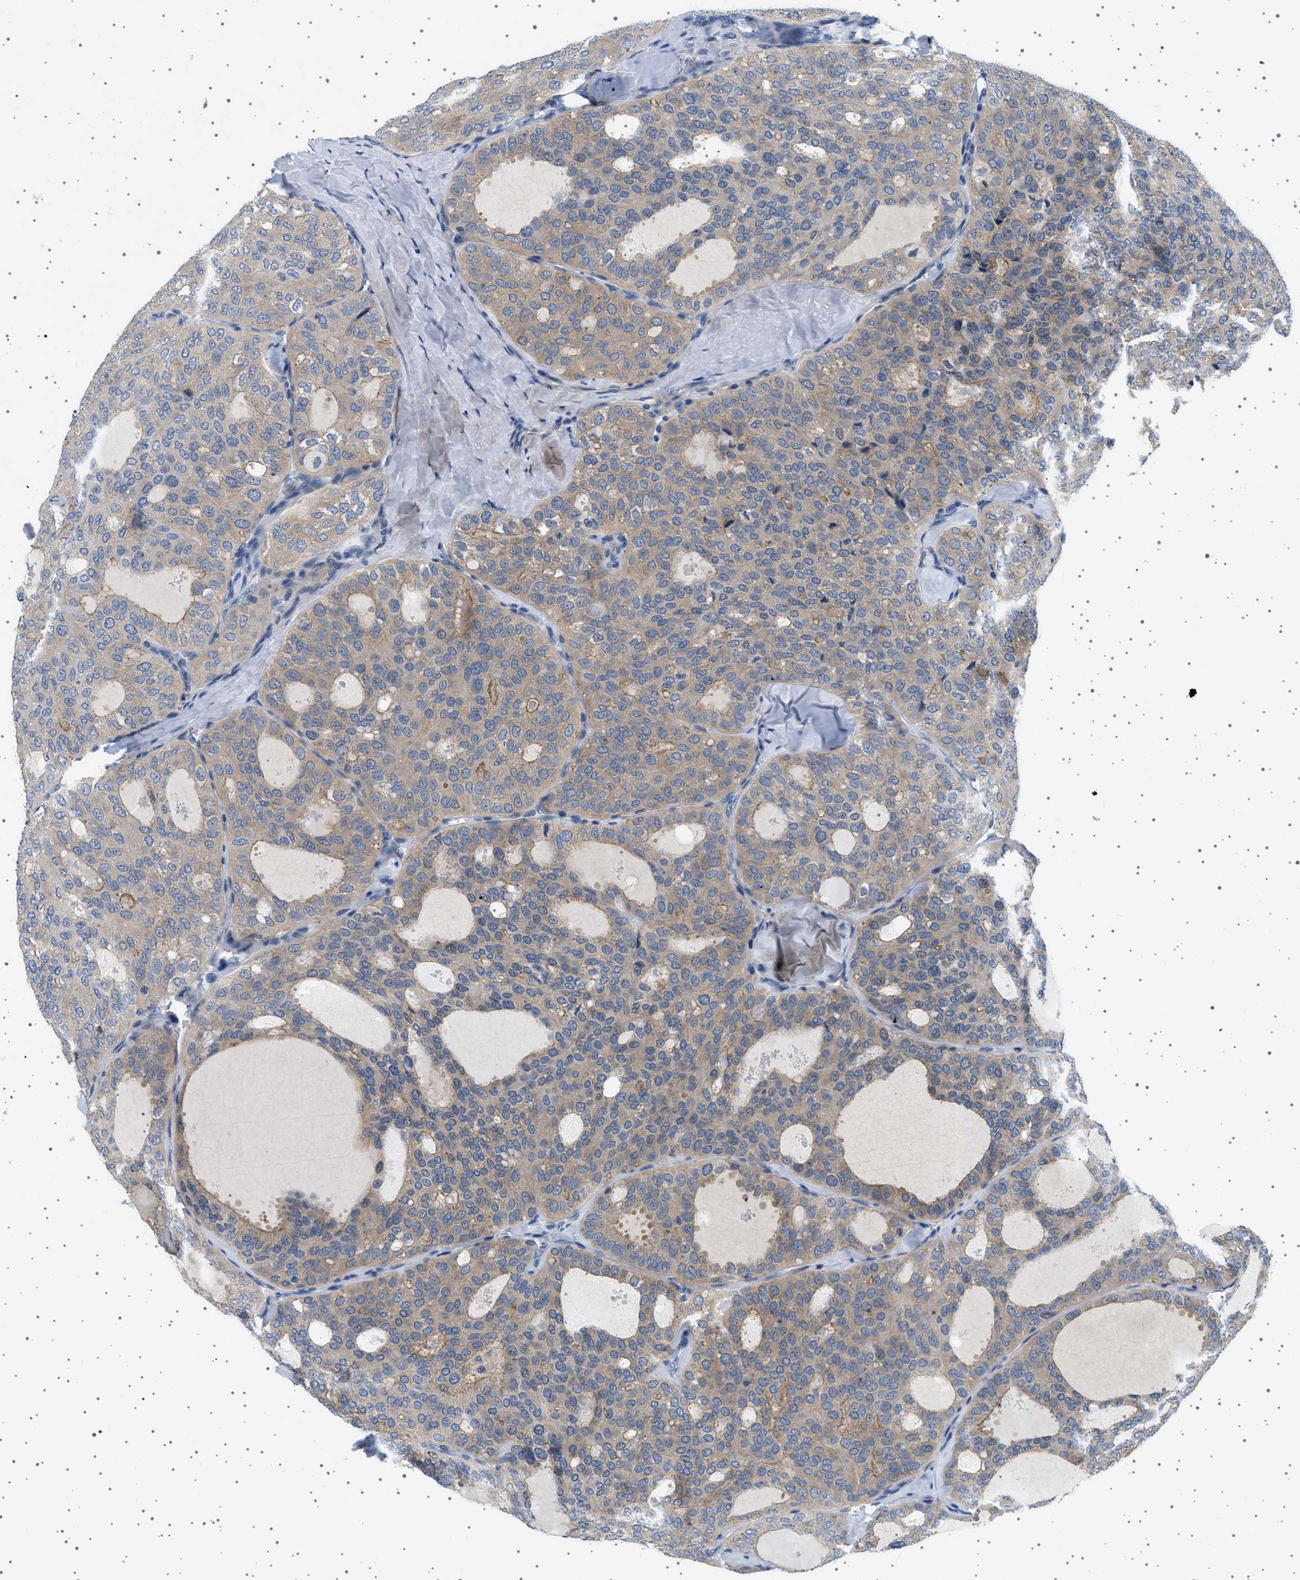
{"staining": {"intensity": "weak", "quantity": "25%-75%", "location": "cytoplasmic/membranous"}, "tissue": "thyroid cancer", "cell_type": "Tumor cells", "image_type": "cancer", "snomed": [{"axis": "morphology", "description": "Follicular adenoma carcinoma, NOS"}, {"axis": "topography", "description": "Thyroid gland"}], "caption": "Immunohistochemical staining of thyroid cancer exhibits weak cytoplasmic/membranous protein expression in approximately 25%-75% of tumor cells. The staining is performed using DAB brown chromogen to label protein expression. The nuclei are counter-stained blue using hematoxylin.", "gene": "PLPP6", "patient": {"sex": "male", "age": 75}}